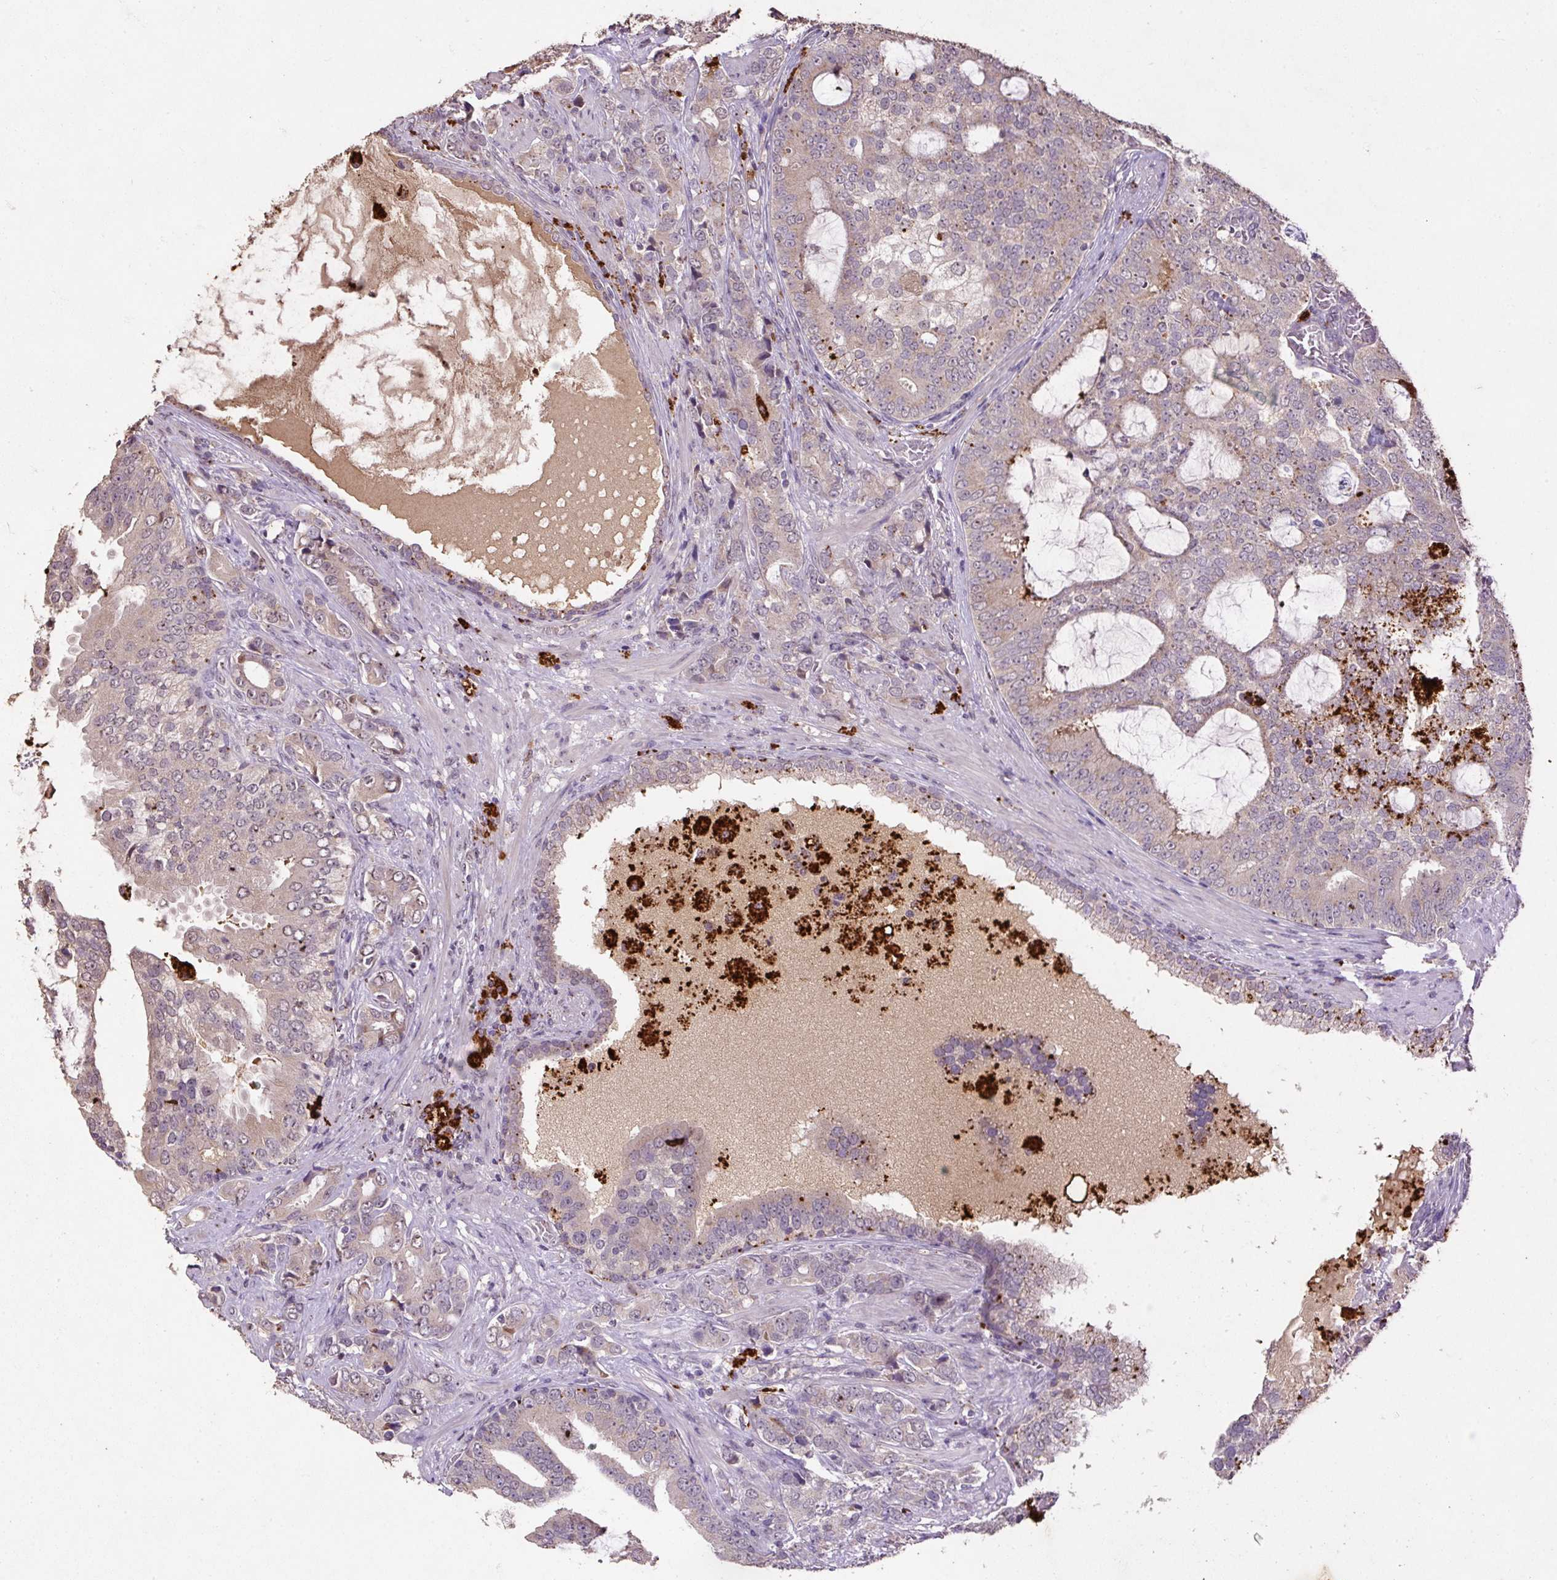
{"staining": {"intensity": "weak", "quantity": "<25%", "location": "cytoplasmic/membranous"}, "tissue": "prostate cancer", "cell_type": "Tumor cells", "image_type": "cancer", "snomed": [{"axis": "morphology", "description": "Adenocarcinoma, High grade"}, {"axis": "topography", "description": "Prostate"}], "caption": "Immunohistochemistry of prostate cancer (adenocarcinoma (high-grade)) demonstrates no expression in tumor cells. (DAB (3,3'-diaminobenzidine) immunohistochemistry (IHC) visualized using brightfield microscopy, high magnification).", "gene": "LRTM2", "patient": {"sex": "male", "age": 55}}